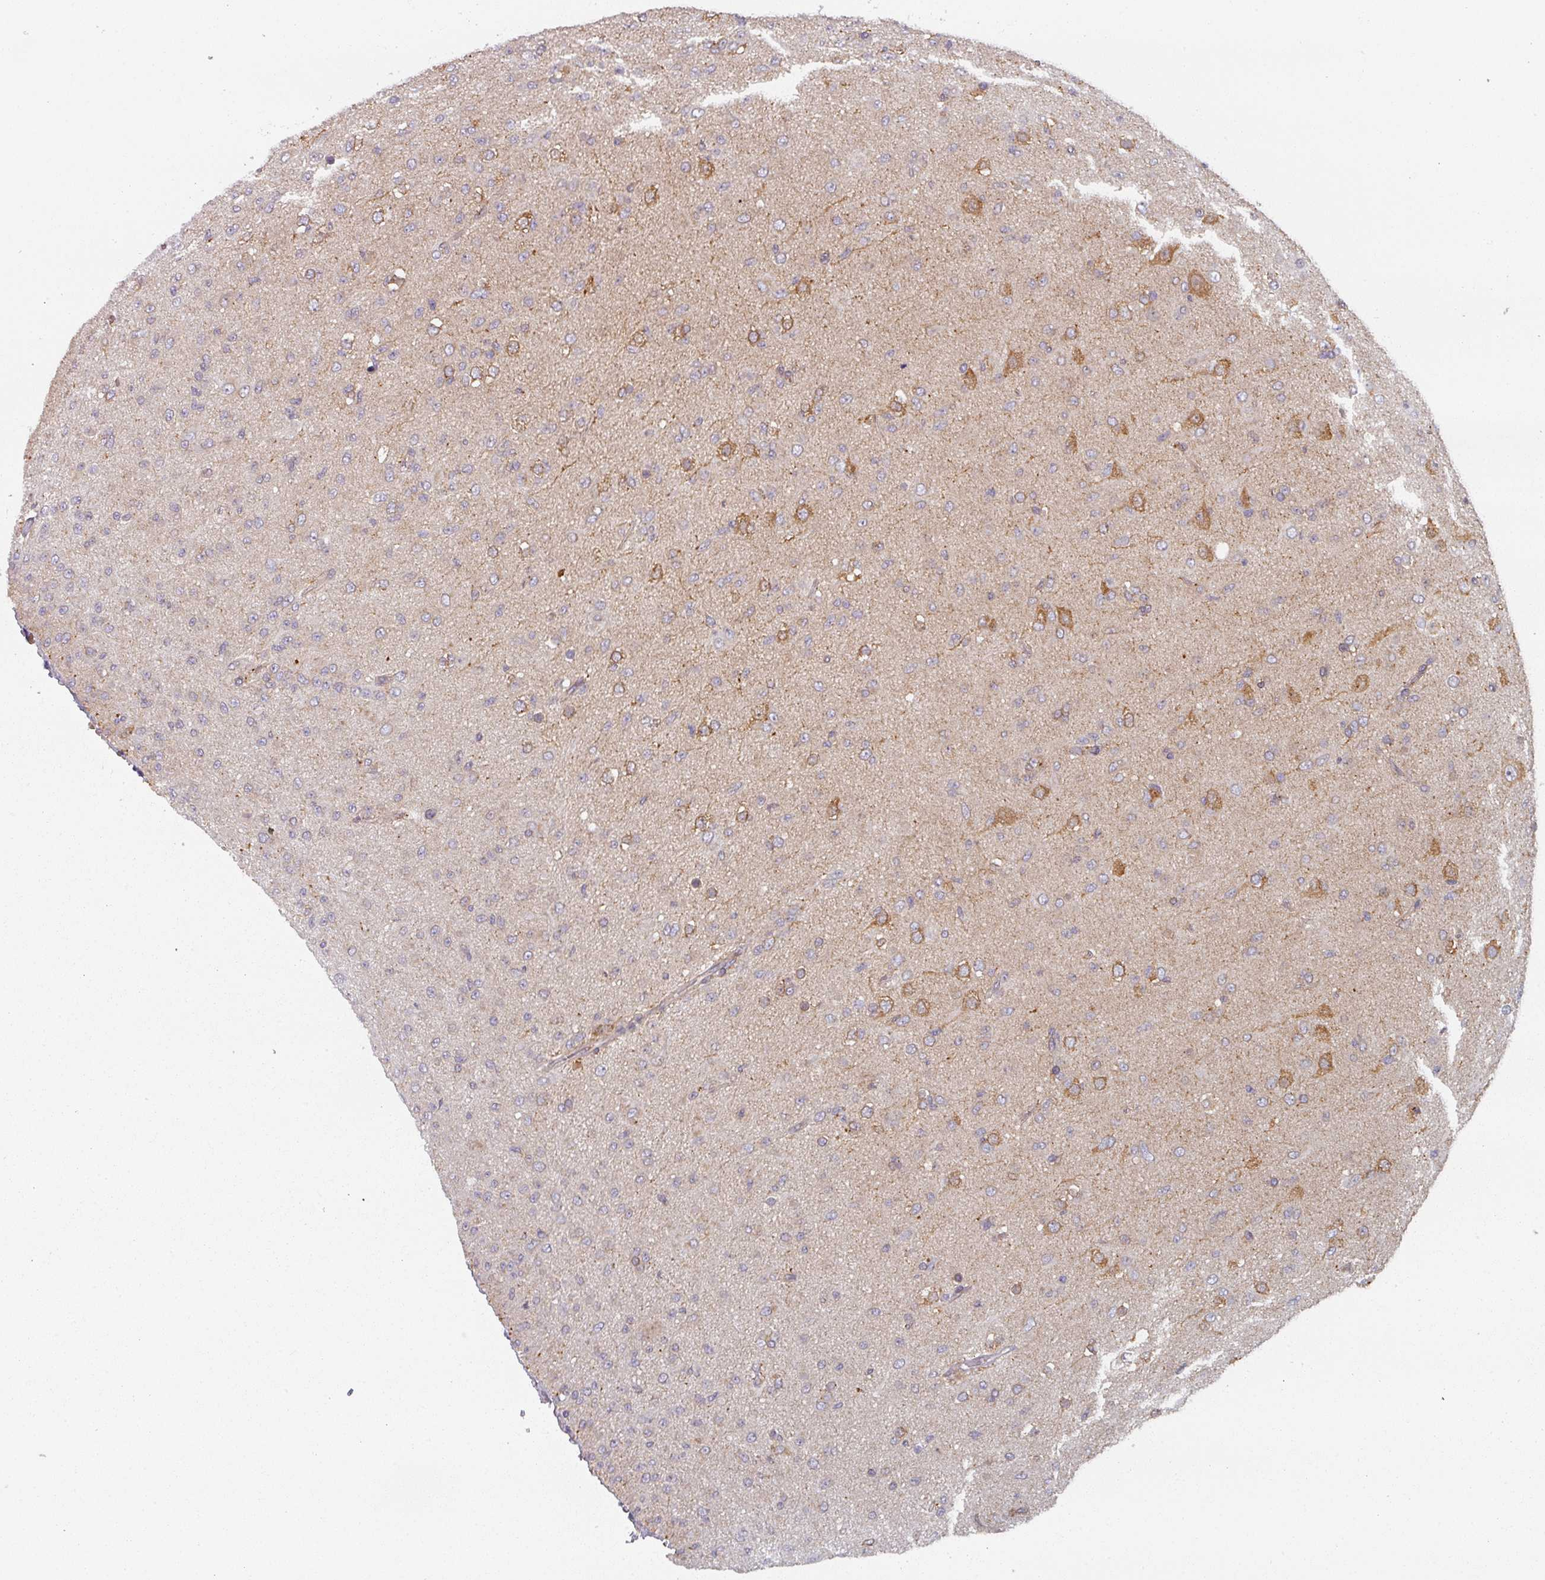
{"staining": {"intensity": "moderate", "quantity": "25%-75%", "location": "cytoplasmic/membranous"}, "tissue": "glioma", "cell_type": "Tumor cells", "image_type": "cancer", "snomed": [{"axis": "morphology", "description": "Glioma, malignant, Low grade"}, {"axis": "topography", "description": "Brain"}], "caption": "Glioma stained with DAB IHC shows medium levels of moderate cytoplasmic/membranous expression in approximately 25%-75% of tumor cells.", "gene": "TAPT1", "patient": {"sex": "male", "age": 65}}